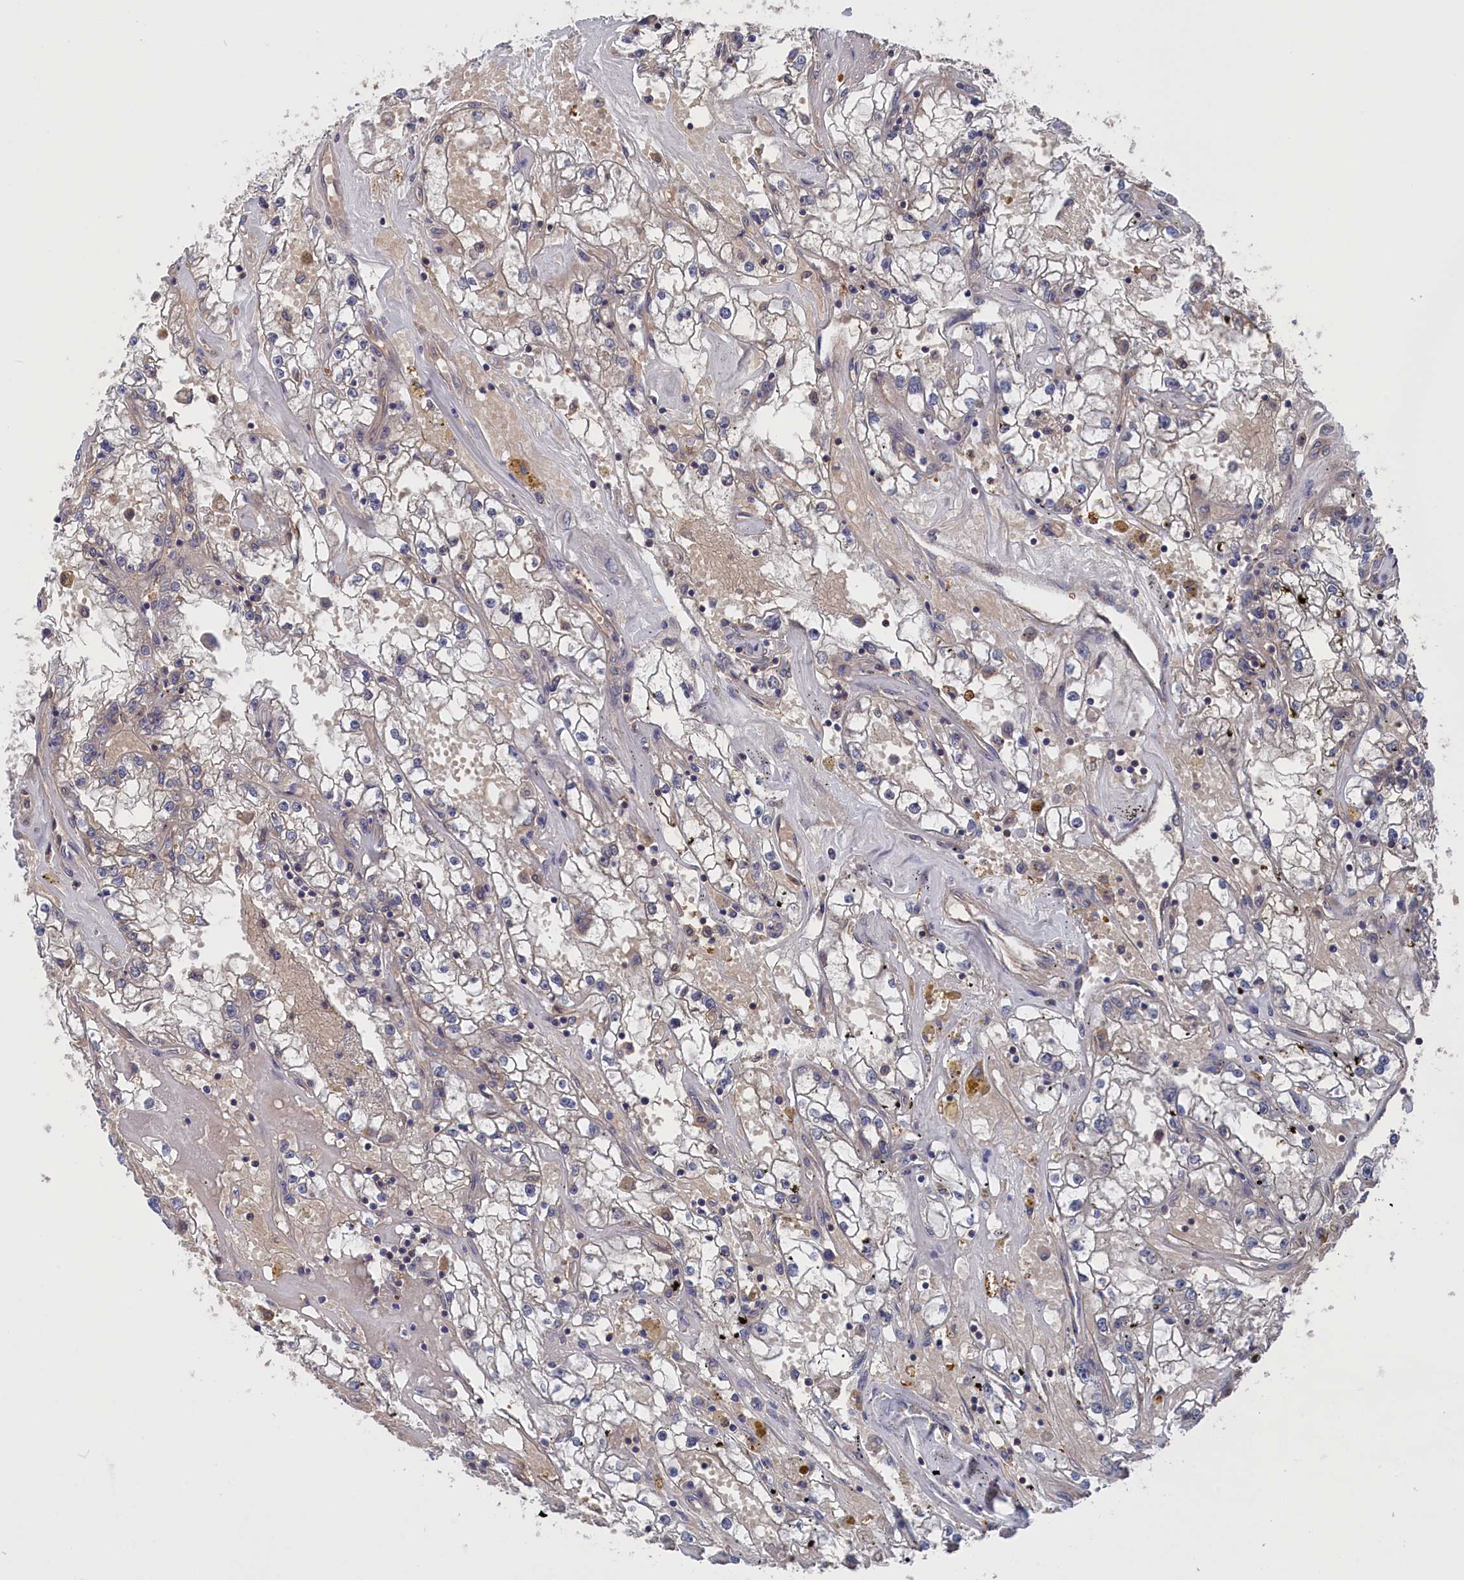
{"staining": {"intensity": "negative", "quantity": "none", "location": "none"}, "tissue": "renal cancer", "cell_type": "Tumor cells", "image_type": "cancer", "snomed": [{"axis": "morphology", "description": "Adenocarcinoma, NOS"}, {"axis": "topography", "description": "Kidney"}], "caption": "This is an immunohistochemistry histopathology image of renal cancer (adenocarcinoma). There is no staining in tumor cells.", "gene": "NUTF2", "patient": {"sex": "male", "age": 56}}